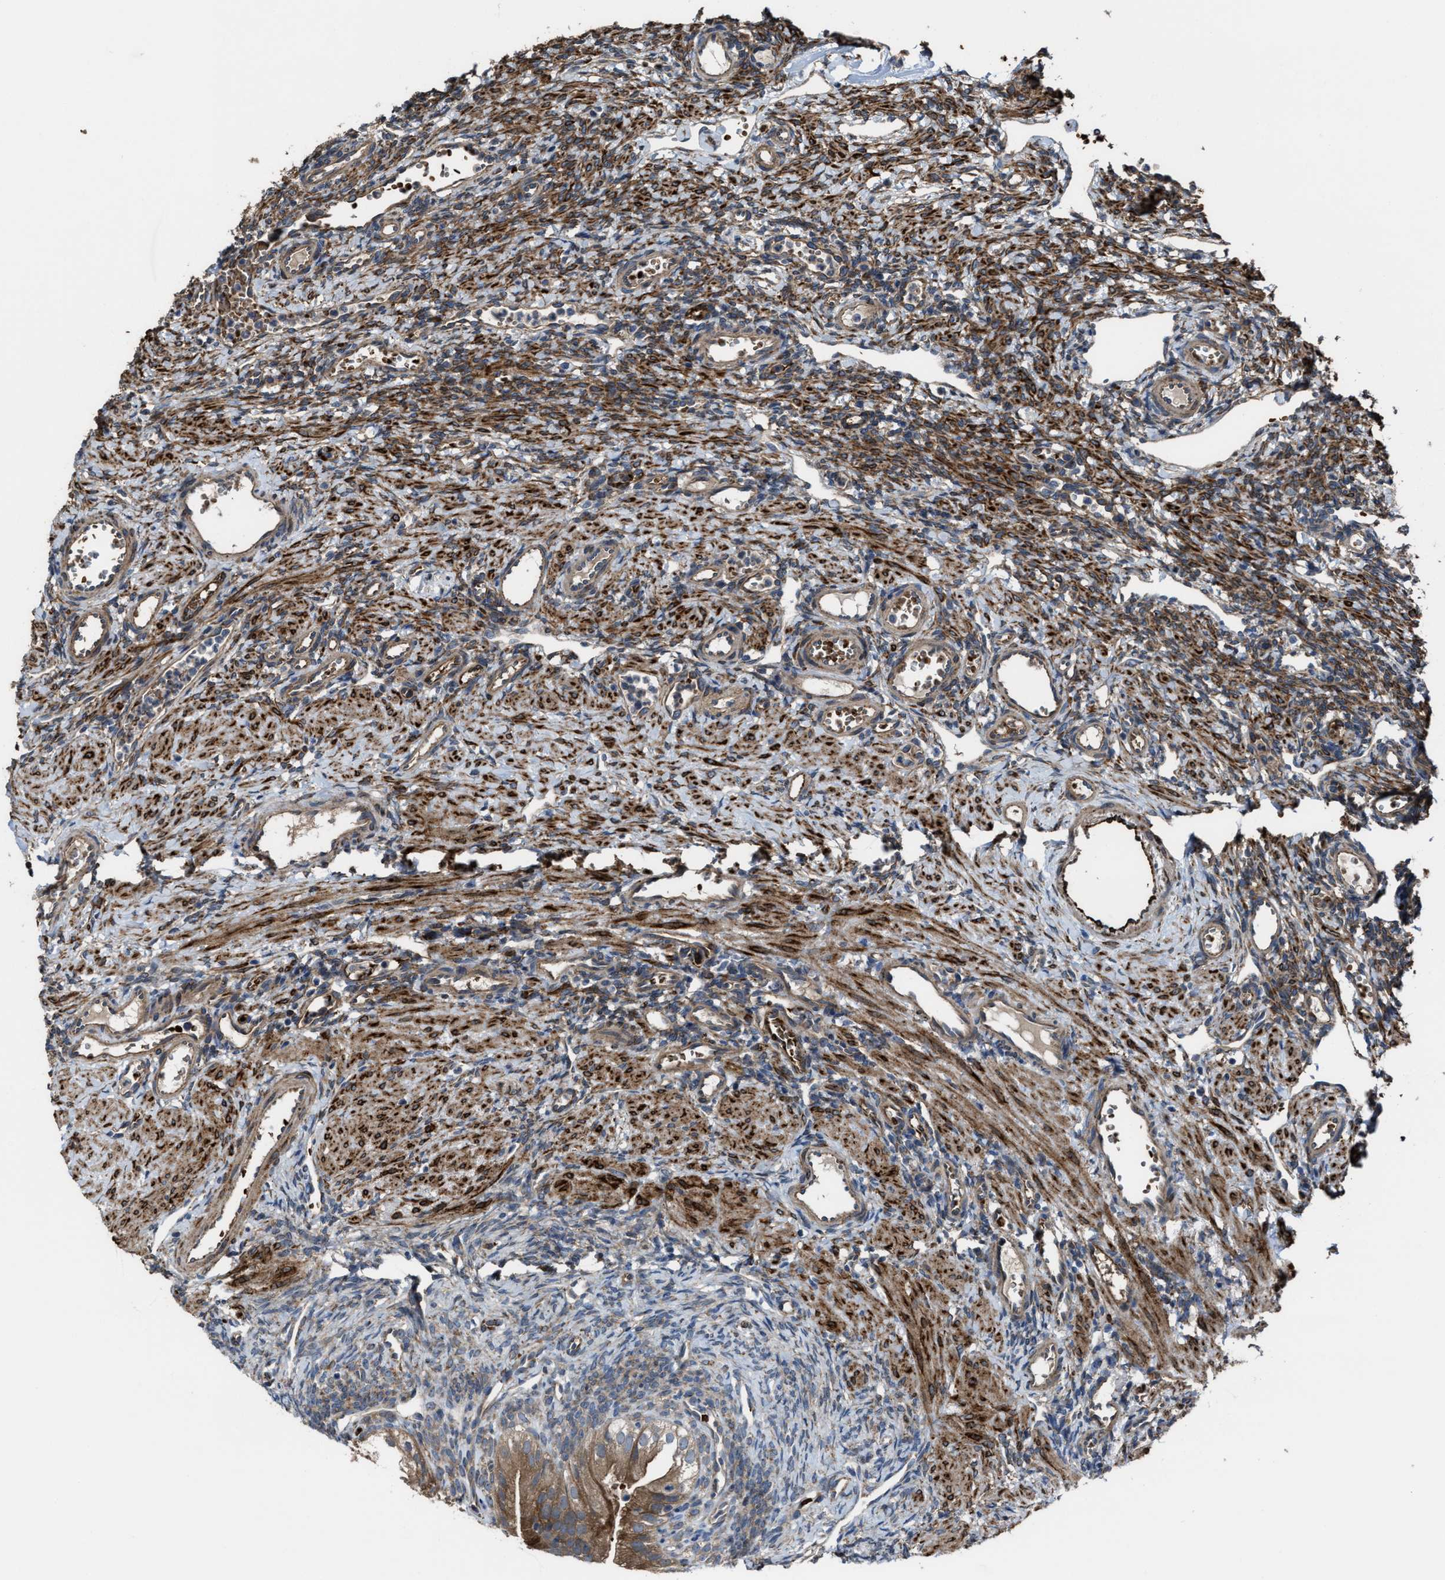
{"staining": {"intensity": "moderate", "quantity": ">75%", "location": "cytoplasmic/membranous"}, "tissue": "ovary", "cell_type": "Follicle cells", "image_type": "normal", "snomed": [{"axis": "morphology", "description": "Normal tissue, NOS"}, {"axis": "topography", "description": "Ovary"}], "caption": "High-power microscopy captured an IHC histopathology image of benign ovary, revealing moderate cytoplasmic/membranous staining in approximately >75% of follicle cells.", "gene": "SELENOM", "patient": {"sex": "female", "age": 33}}